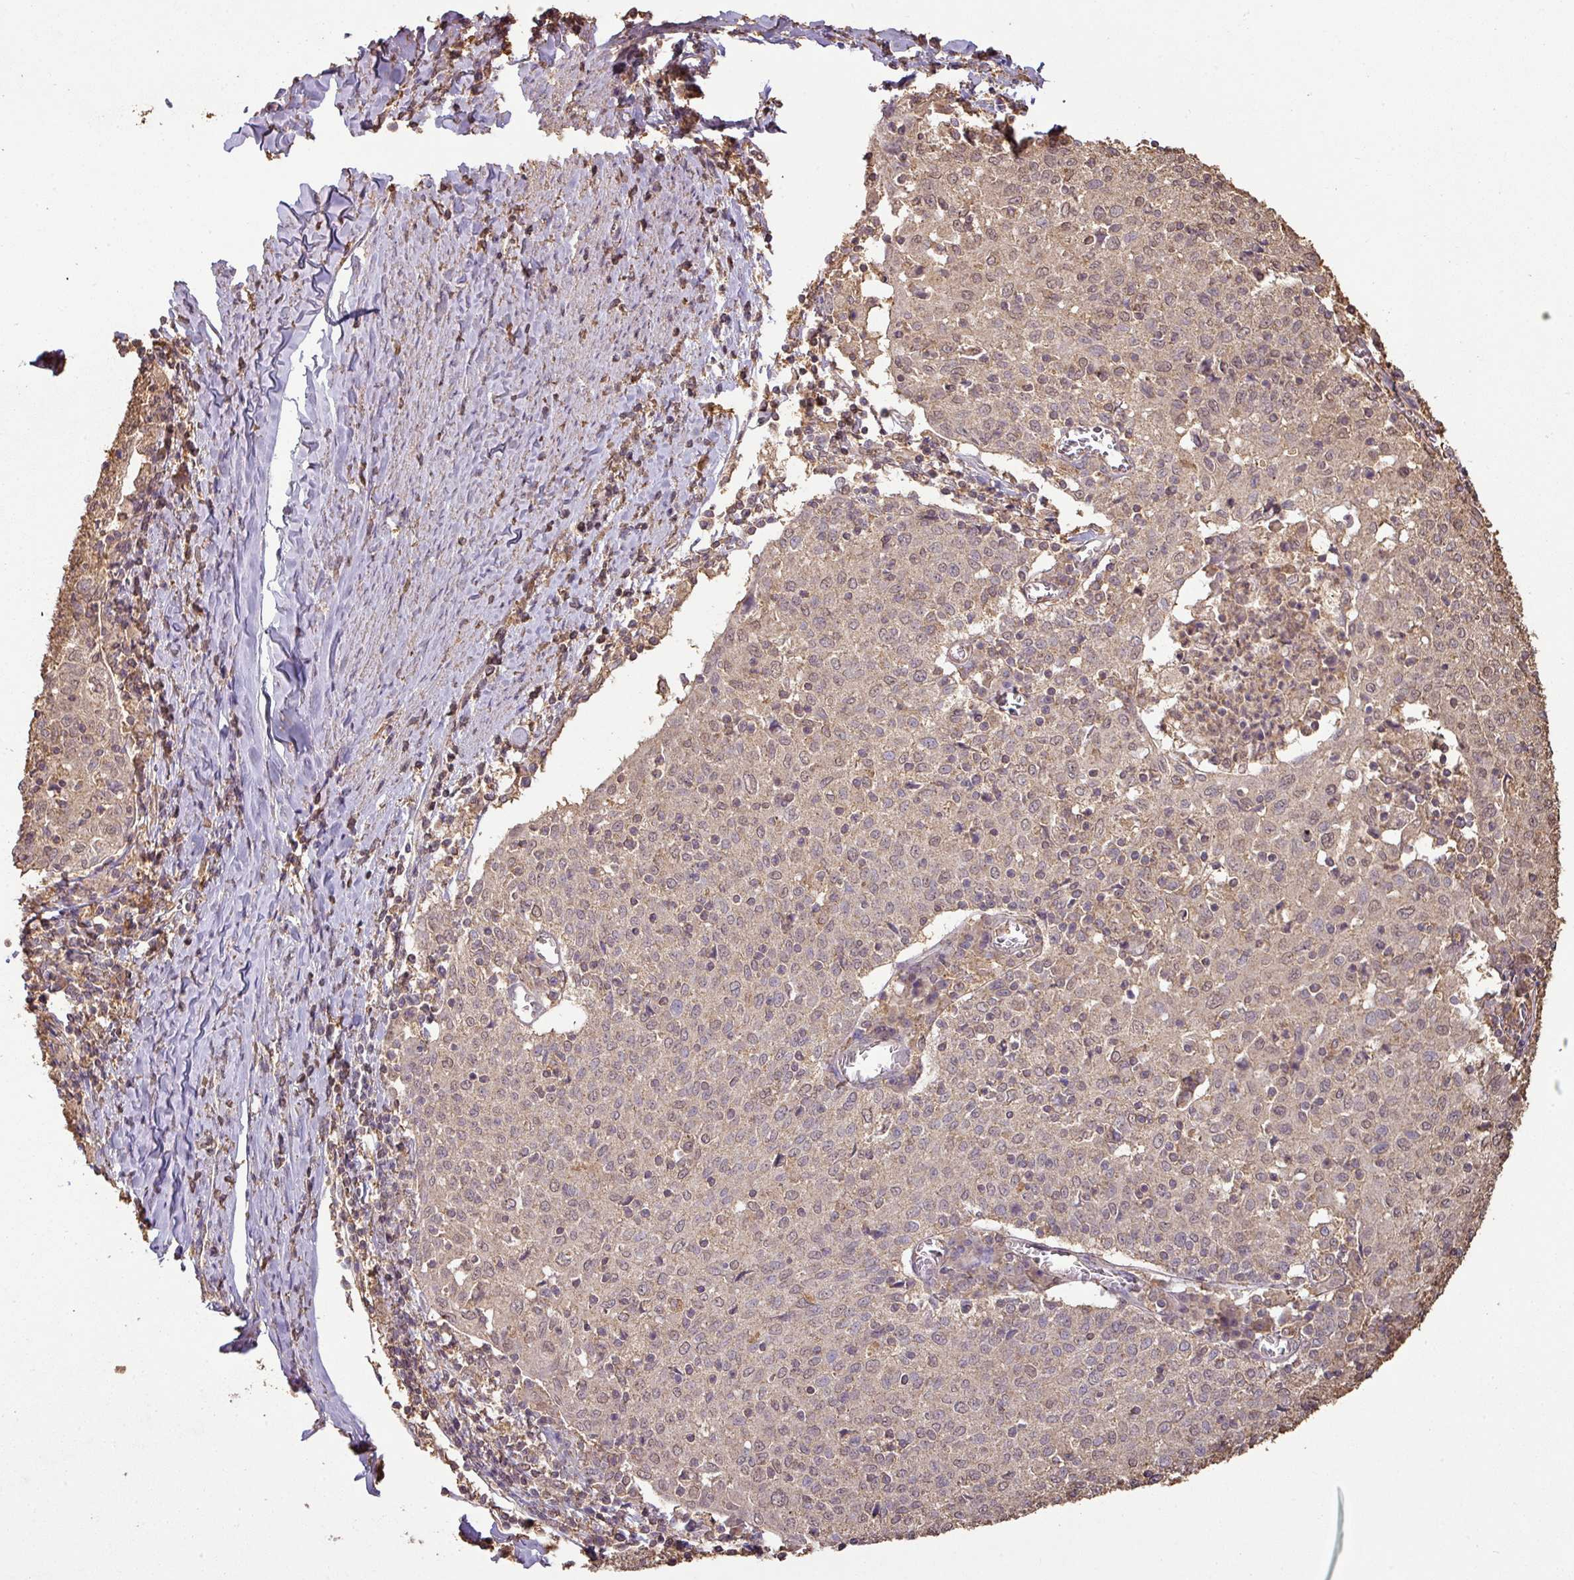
{"staining": {"intensity": "weak", "quantity": "25%-75%", "location": "cytoplasmic/membranous,nuclear"}, "tissue": "cervical cancer", "cell_type": "Tumor cells", "image_type": "cancer", "snomed": [{"axis": "morphology", "description": "Squamous cell carcinoma, NOS"}, {"axis": "topography", "description": "Cervix"}], "caption": "A histopathology image of human squamous cell carcinoma (cervical) stained for a protein demonstrates weak cytoplasmic/membranous and nuclear brown staining in tumor cells.", "gene": "ATAT1", "patient": {"sex": "female", "age": 52}}